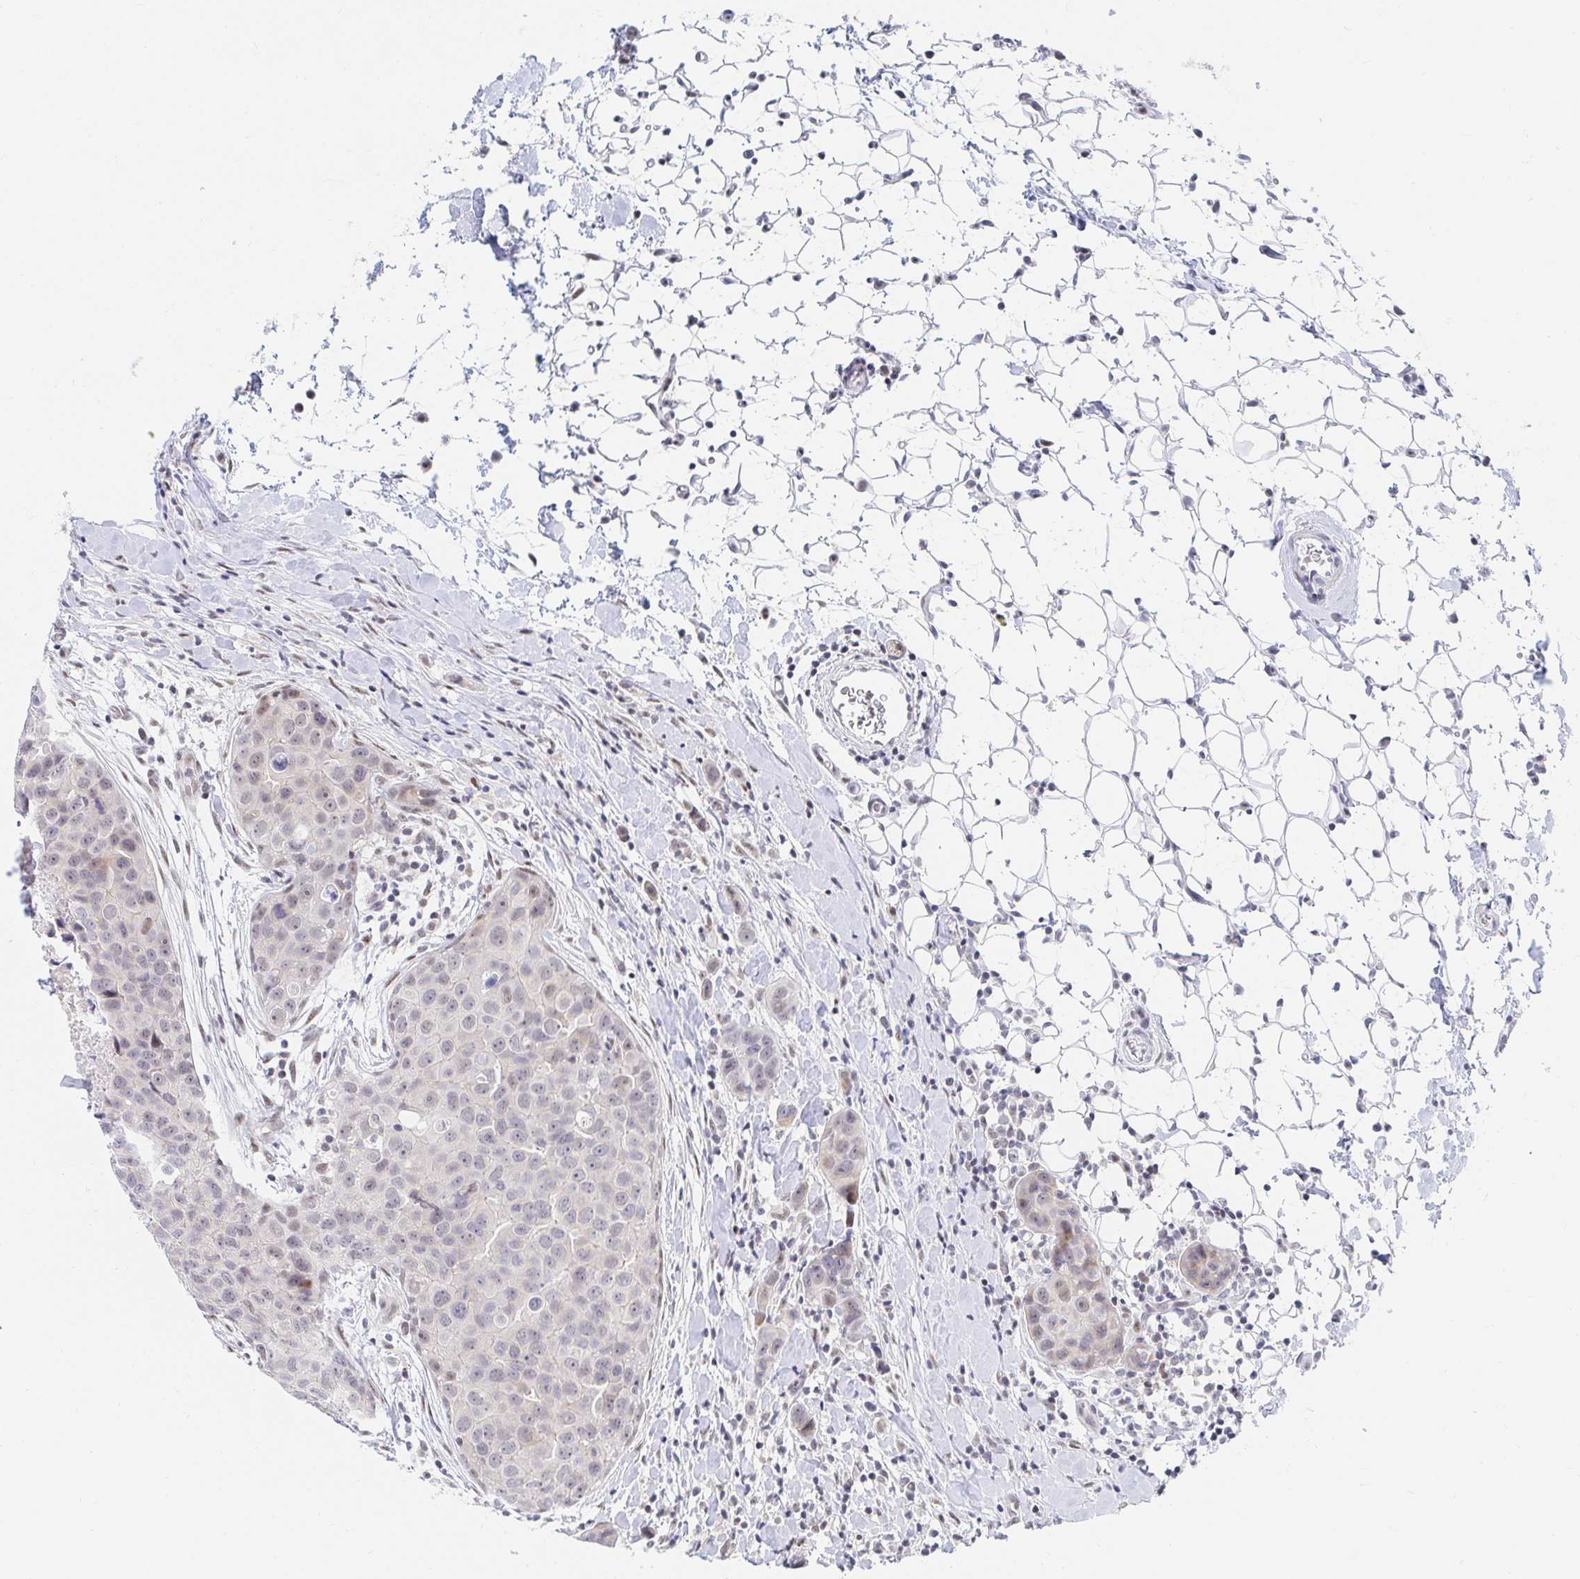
{"staining": {"intensity": "weak", "quantity": "<25%", "location": "nuclear"}, "tissue": "breast cancer", "cell_type": "Tumor cells", "image_type": "cancer", "snomed": [{"axis": "morphology", "description": "Duct carcinoma"}, {"axis": "topography", "description": "Breast"}], "caption": "There is no significant expression in tumor cells of breast cancer.", "gene": "COL28A1", "patient": {"sex": "female", "age": 24}}